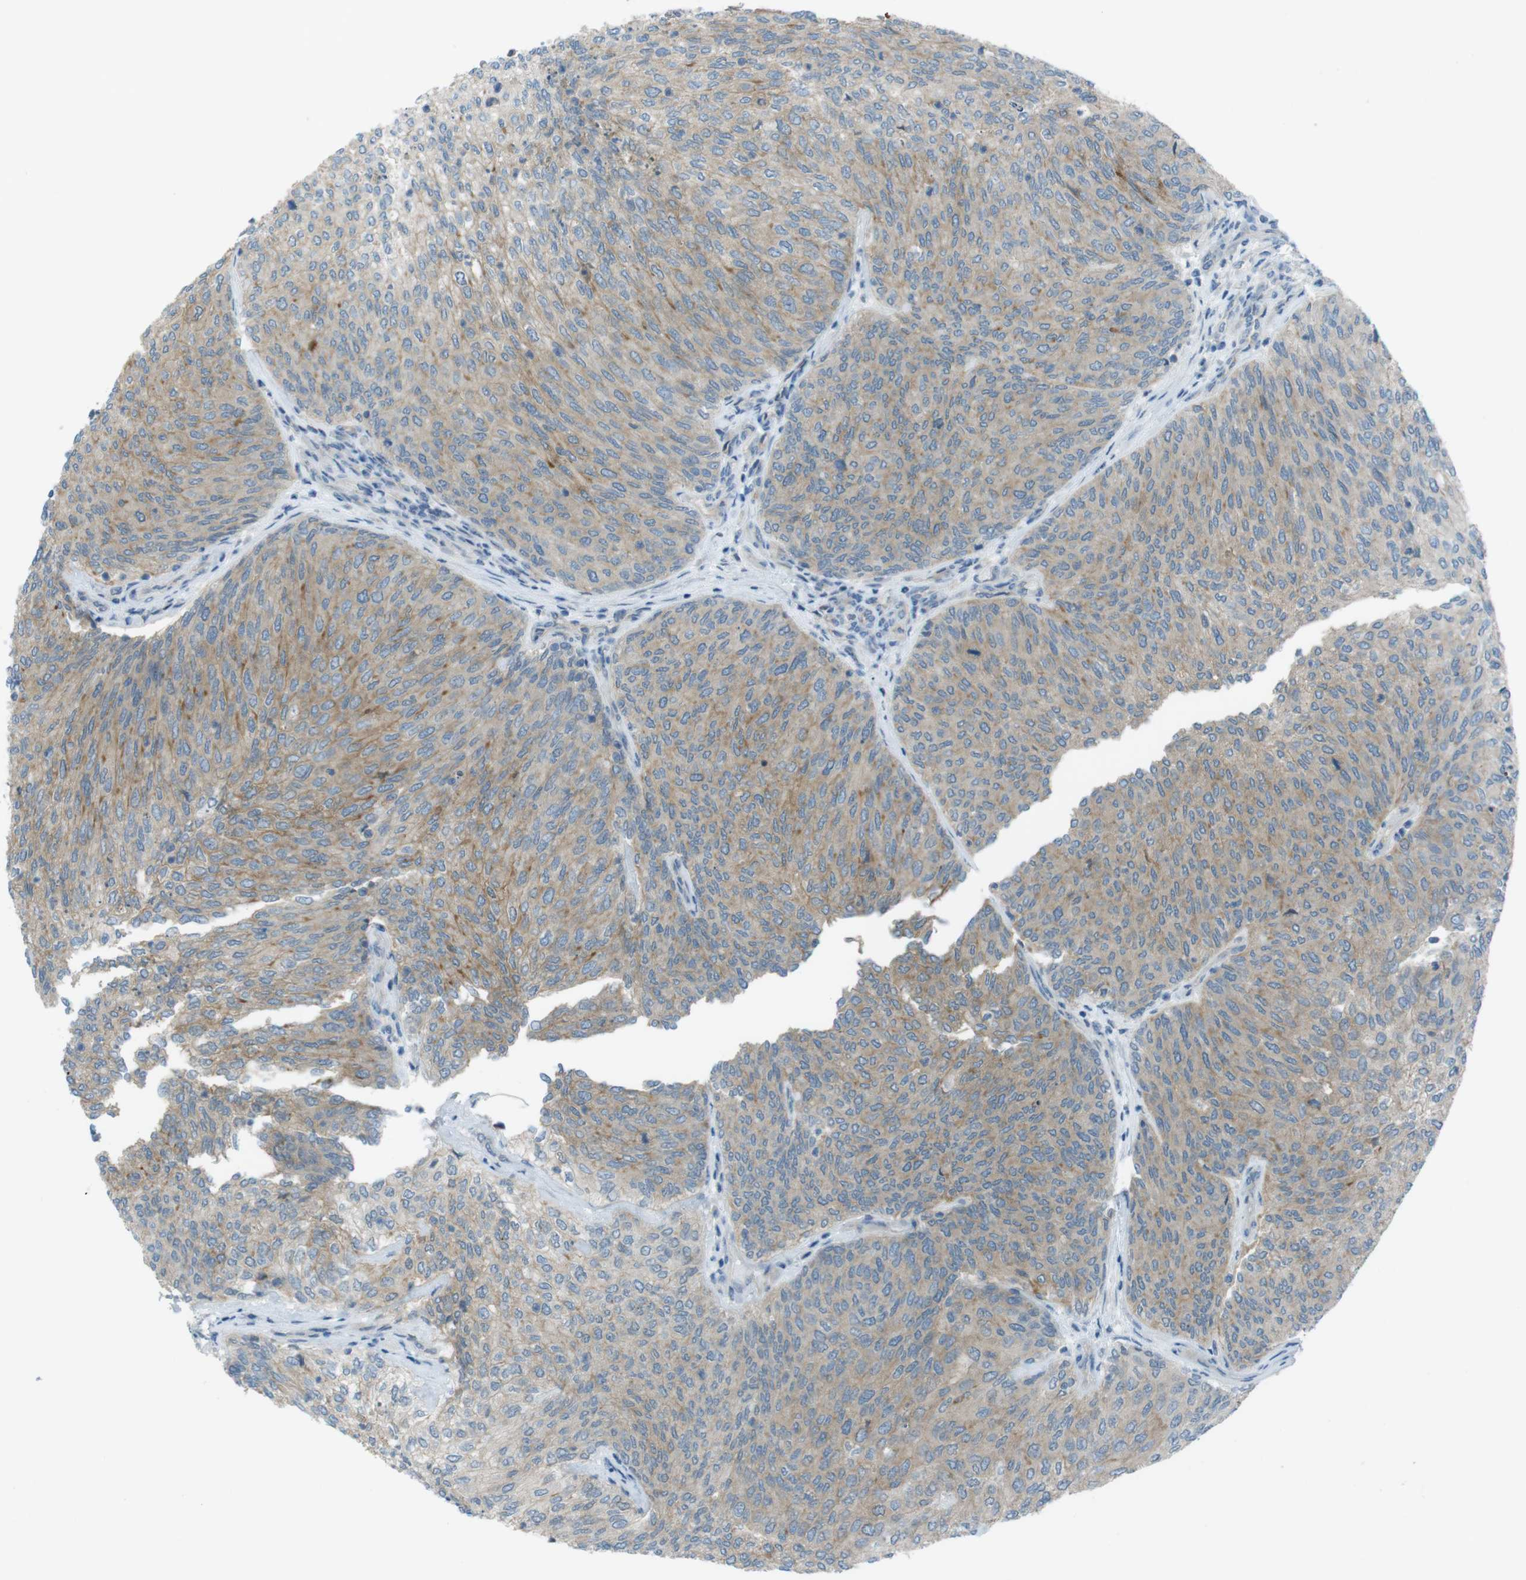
{"staining": {"intensity": "moderate", "quantity": "25%-75%", "location": "cytoplasmic/membranous"}, "tissue": "urothelial cancer", "cell_type": "Tumor cells", "image_type": "cancer", "snomed": [{"axis": "morphology", "description": "Urothelial carcinoma, Low grade"}, {"axis": "topography", "description": "Urinary bladder"}], "caption": "Immunohistochemistry (IHC) photomicrograph of neoplastic tissue: human urothelial carcinoma (low-grade) stained using immunohistochemistry (IHC) displays medium levels of moderate protein expression localized specifically in the cytoplasmic/membranous of tumor cells, appearing as a cytoplasmic/membranous brown color.", "gene": "ZDHHC20", "patient": {"sex": "female", "age": 79}}